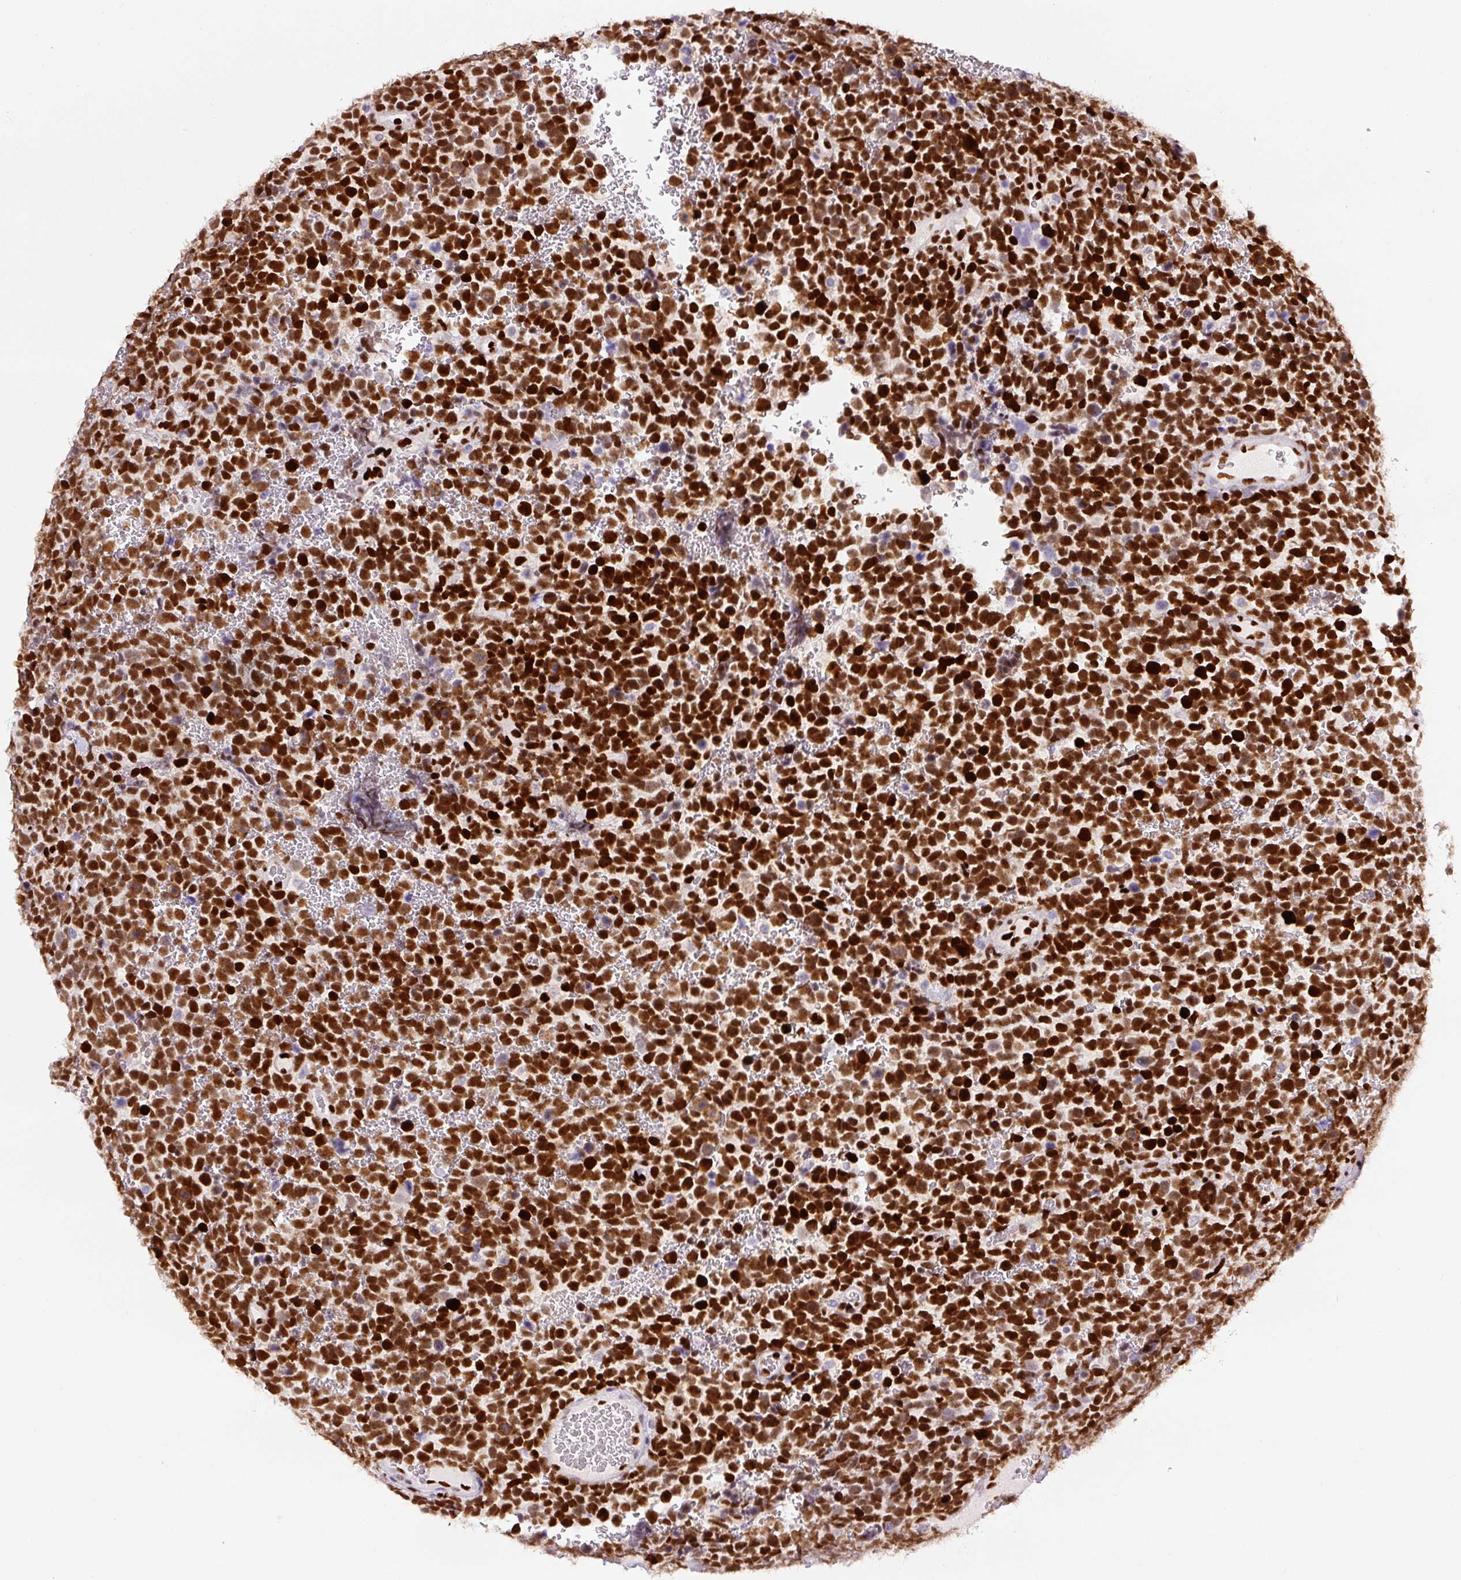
{"staining": {"intensity": "strong", "quantity": ">75%", "location": "nuclear"}, "tissue": "urothelial cancer", "cell_type": "Tumor cells", "image_type": "cancer", "snomed": [{"axis": "morphology", "description": "Urothelial carcinoma, High grade"}, {"axis": "topography", "description": "Urinary bladder"}], "caption": "Protein expression analysis of high-grade urothelial carcinoma exhibits strong nuclear positivity in approximately >75% of tumor cells.", "gene": "ZEB1", "patient": {"sex": "female", "age": 82}}